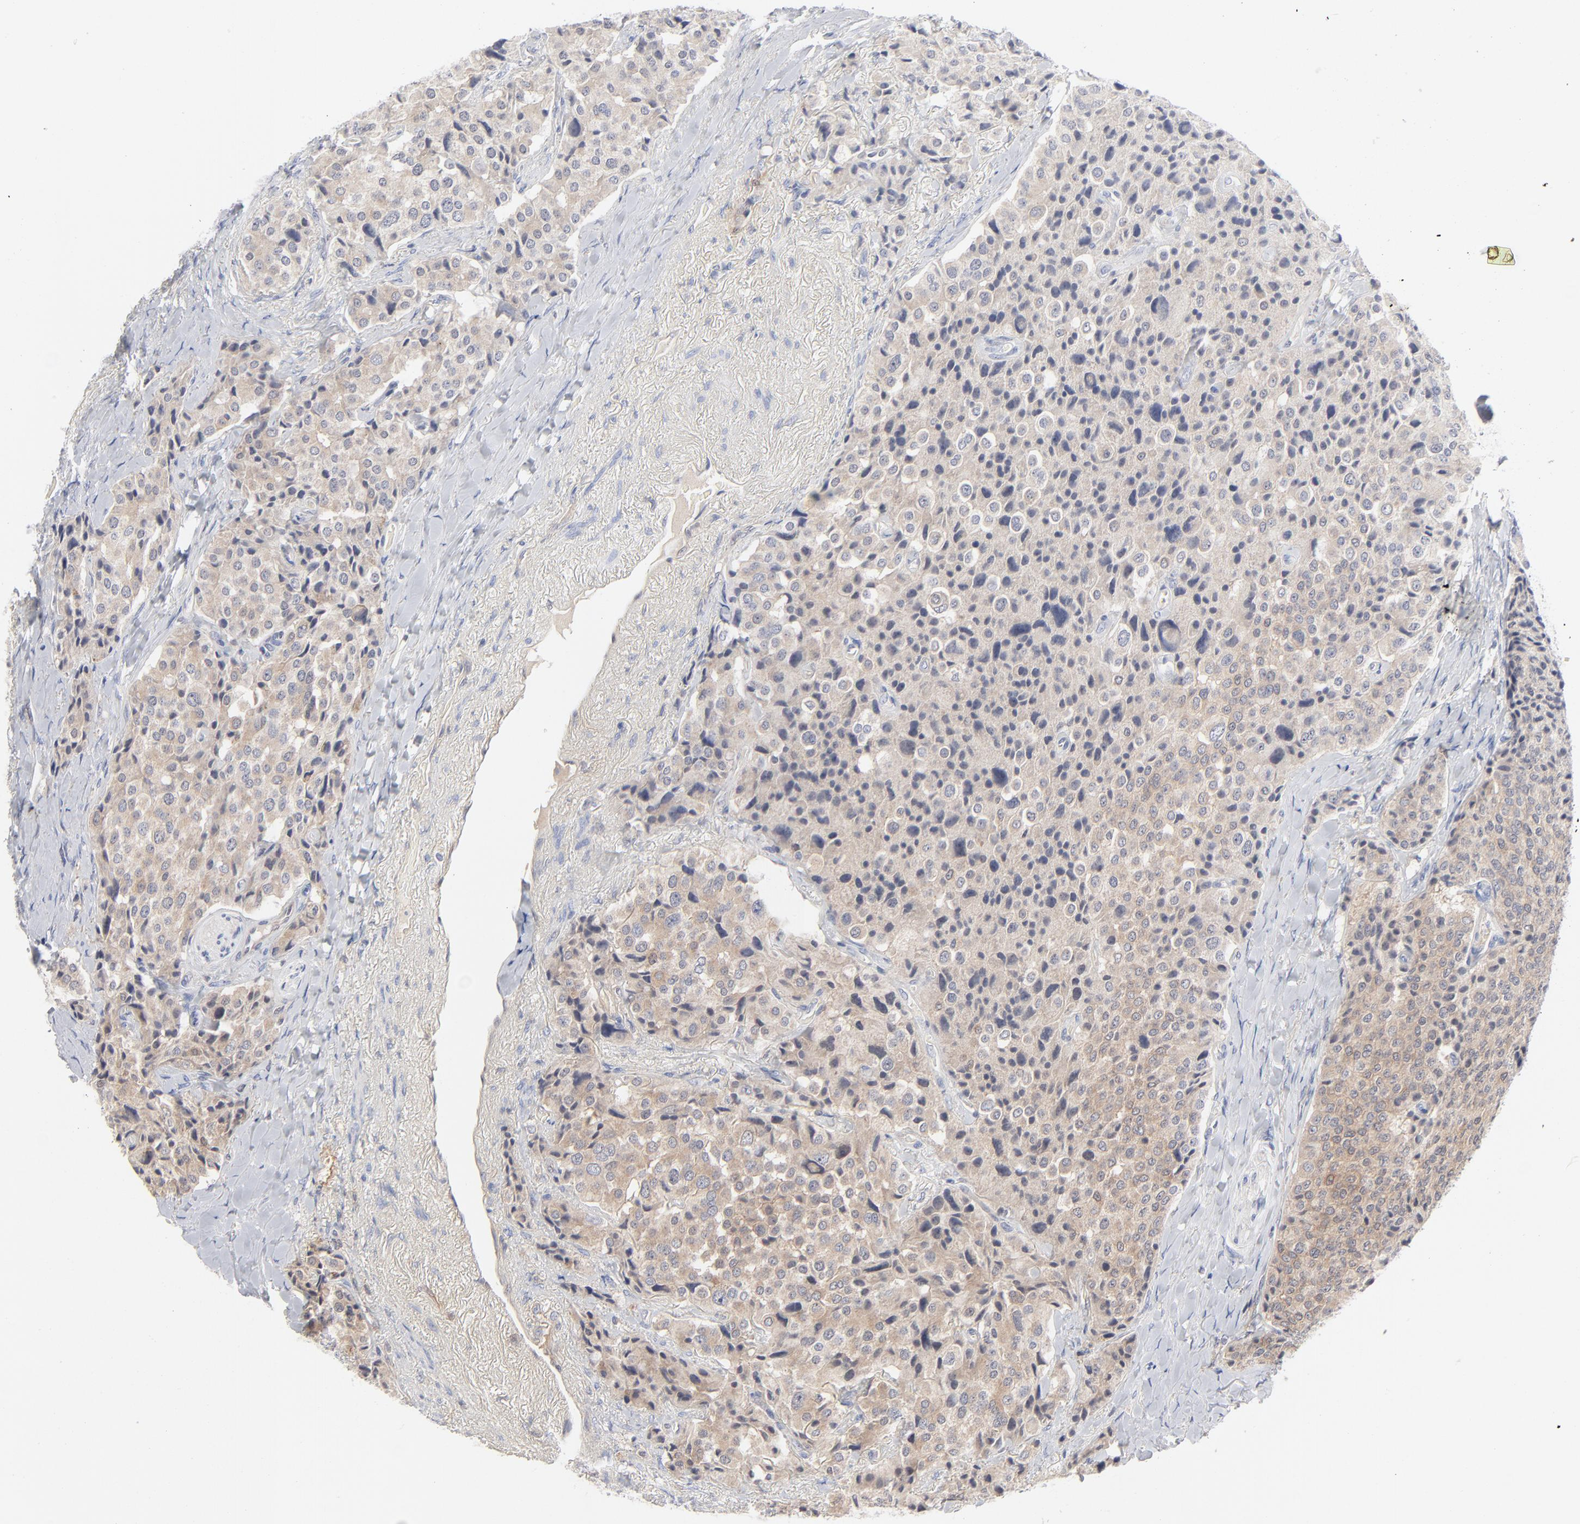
{"staining": {"intensity": "weak", "quantity": ">75%", "location": "cytoplasmic/membranous"}, "tissue": "carcinoid", "cell_type": "Tumor cells", "image_type": "cancer", "snomed": [{"axis": "morphology", "description": "Carcinoid, malignant, NOS"}, {"axis": "topography", "description": "Colon"}], "caption": "This image demonstrates IHC staining of human malignant carcinoid, with low weak cytoplasmic/membranous positivity in about >75% of tumor cells.", "gene": "ARRB1", "patient": {"sex": "female", "age": 61}}